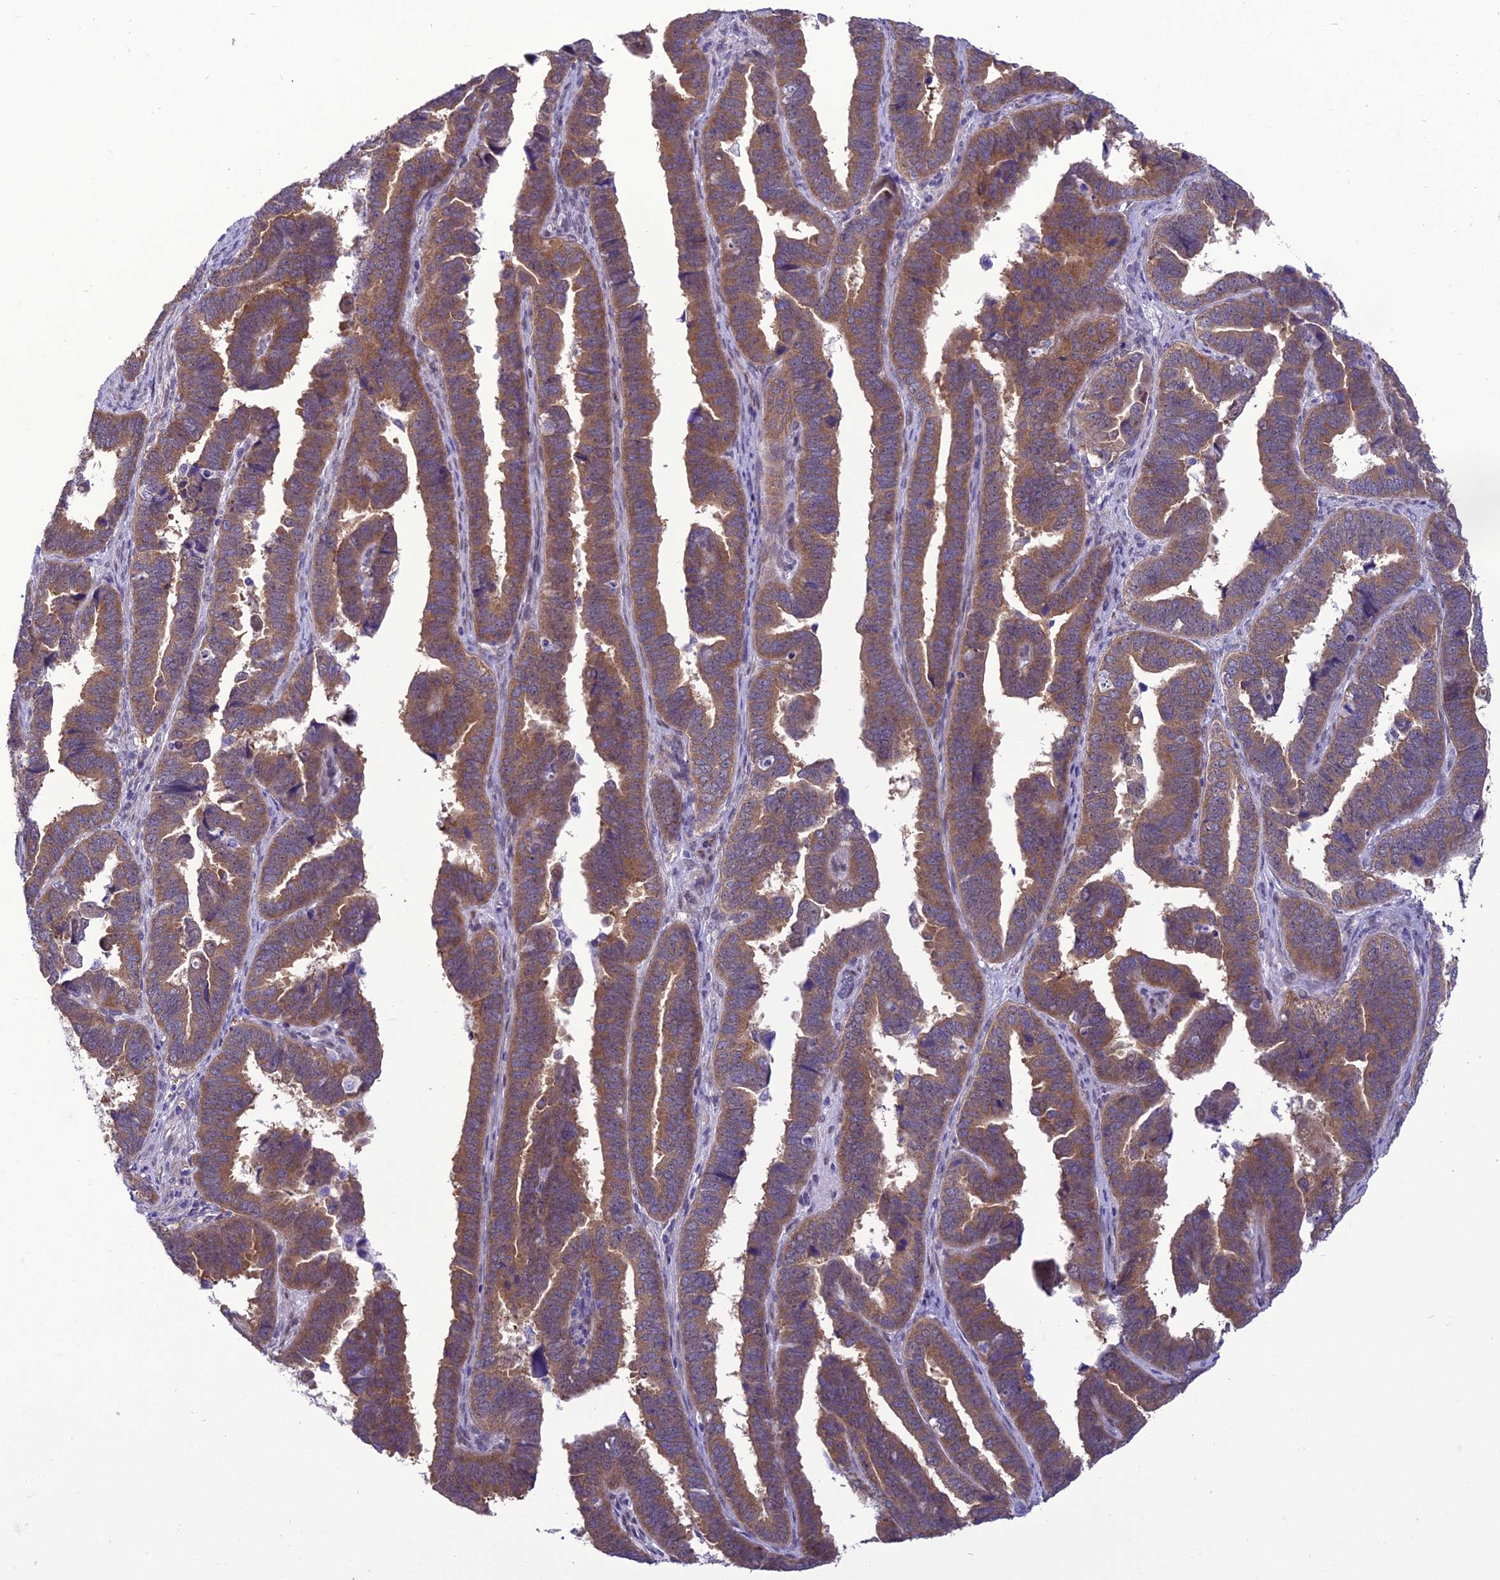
{"staining": {"intensity": "moderate", "quantity": ">75%", "location": "cytoplasmic/membranous"}, "tissue": "endometrial cancer", "cell_type": "Tumor cells", "image_type": "cancer", "snomed": [{"axis": "morphology", "description": "Adenocarcinoma, NOS"}, {"axis": "topography", "description": "Endometrium"}], "caption": "This photomicrograph shows IHC staining of endometrial cancer (adenocarcinoma), with medium moderate cytoplasmic/membranous staining in approximately >75% of tumor cells.", "gene": "GAB4", "patient": {"sex": "female", "age": 75}}